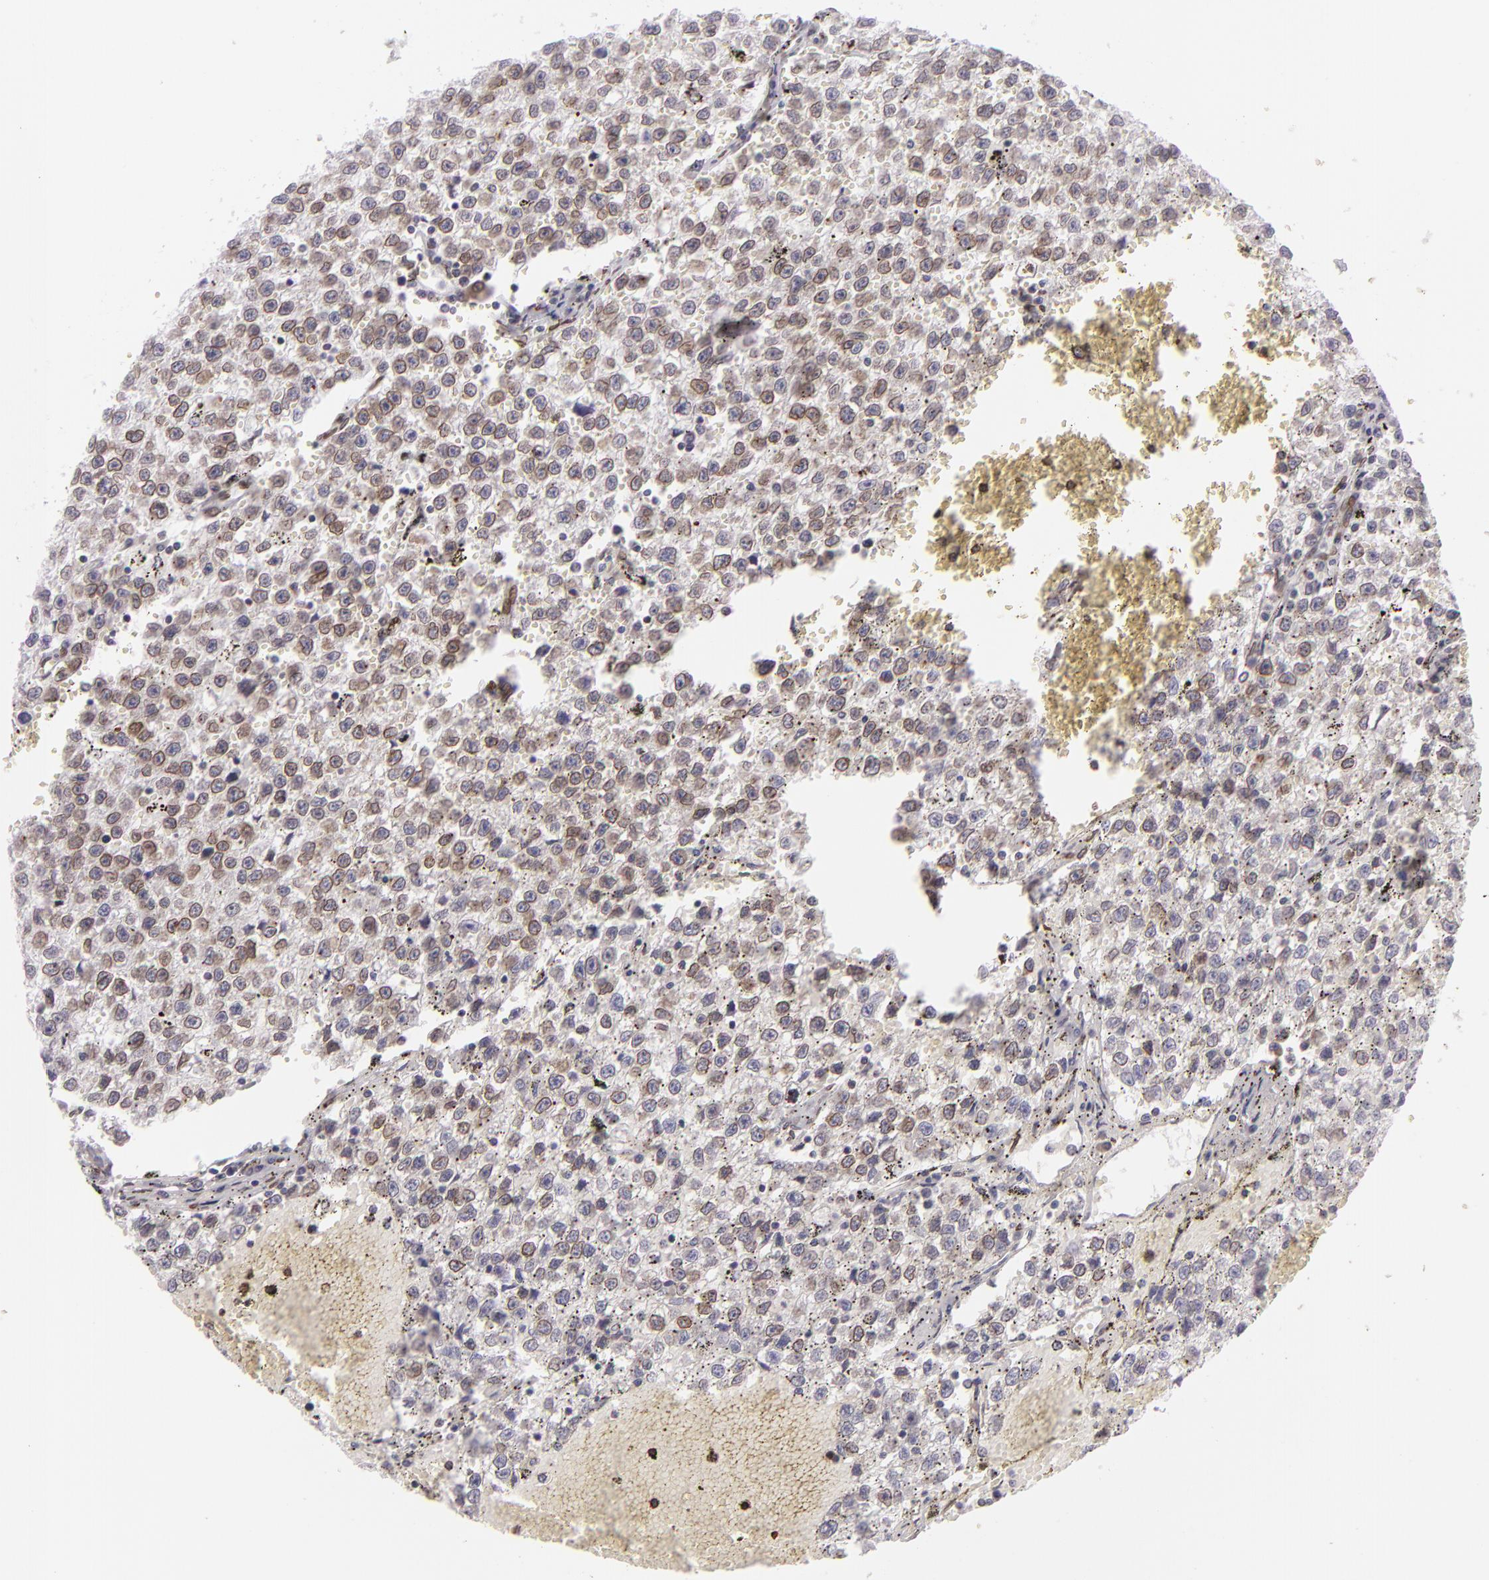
{"staining": {"intensity": "moderate", "quantity": ">75%", "location": "nuclear"}, "tissue": "testis cancer", "cell_type": "Tumor cells", "image_type": "cancer", "snomed": [{"axis": "morphology", "description": "Seminoma, NOS"}, {"axis": "topography", "description": "Testis"}], "caption": "Moderate nuclear protein staining is seen in about >75% of tumor cells in testis seminoma.", "gene": "EMD", "patient": {"sex": "male", "age": 35}}